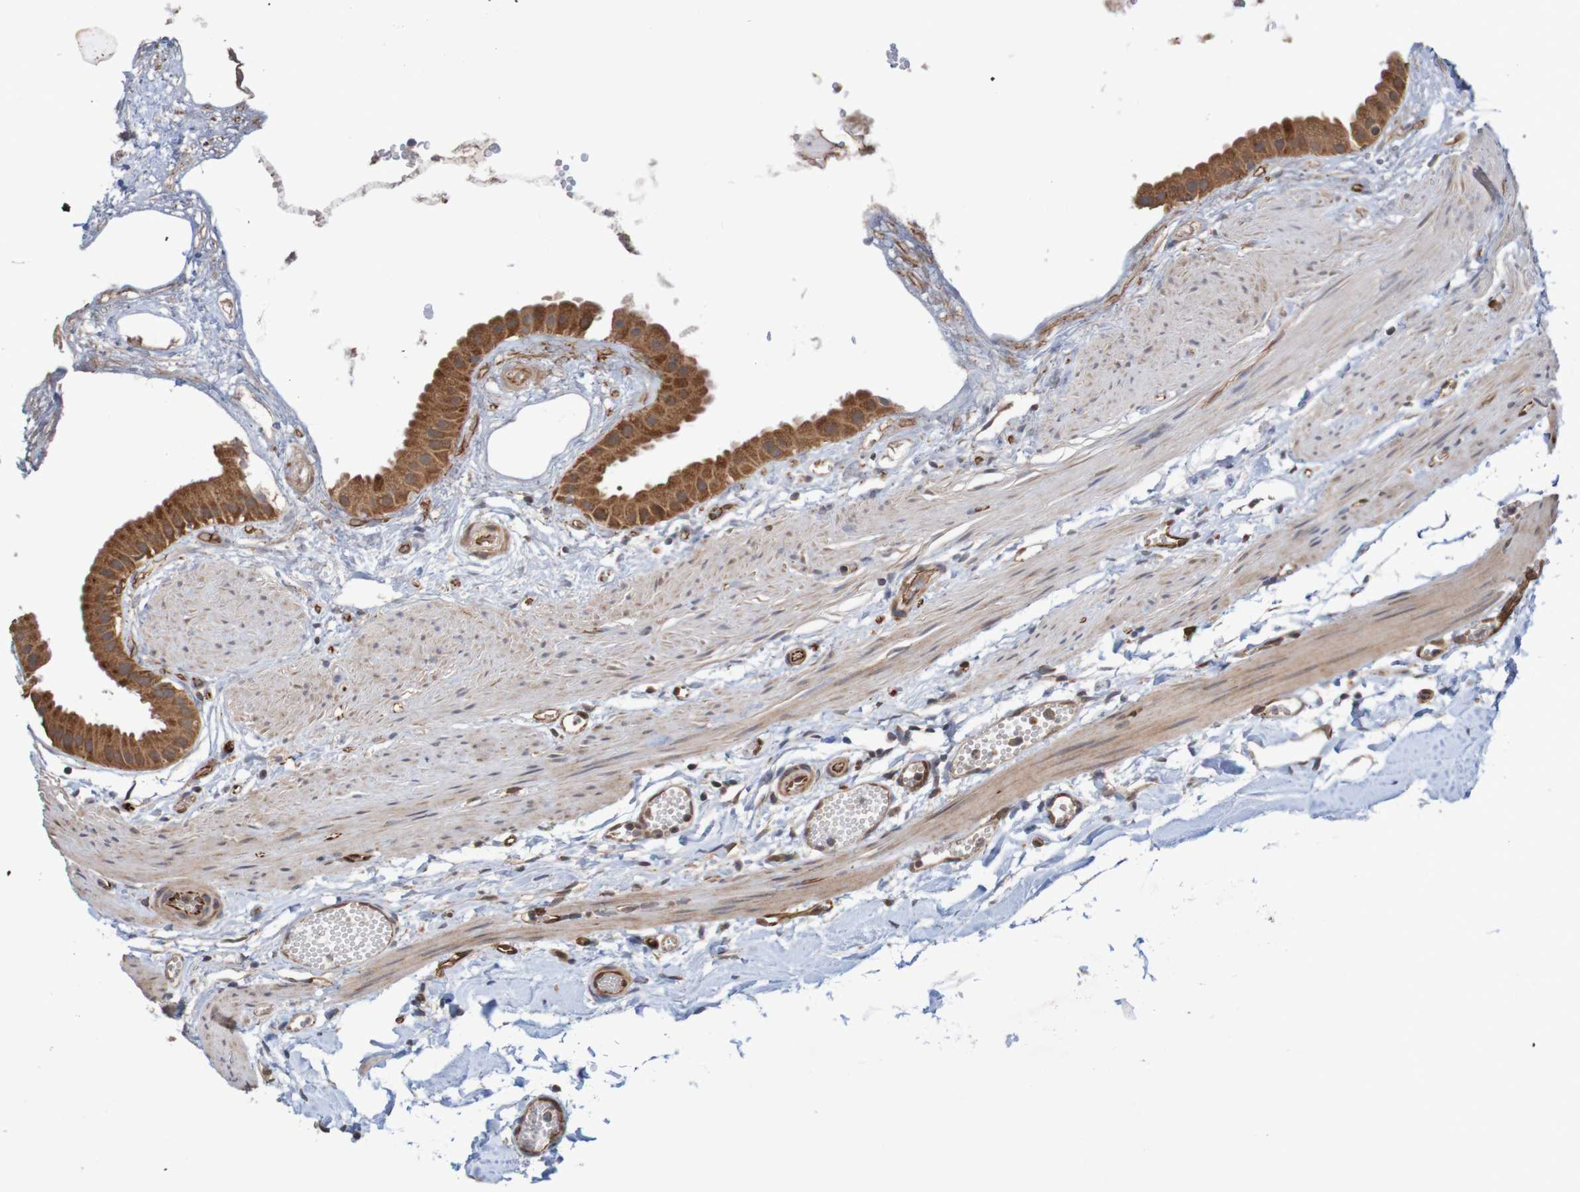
{"staining": {"intensity": "strong", "quantity": ">75%", "location": "cytoplasmic/membranous"}, "tissue": "gallbladder", "cell_type": "Glandular cells", "image_type": "normal", "snomed": [{"axis": "morphology", "description": "Normal tissue, NOS"}, {"axis": "topography", "description": "Gallbladder"}], "caption": "Gallbladder stained with a brown dye demonstrates strong cytoplasmic/membranous positive positivity in approximately >75% of glandular cells.", "gene": "MRPL52", "patient": {"sex": "female", "age": 64}}